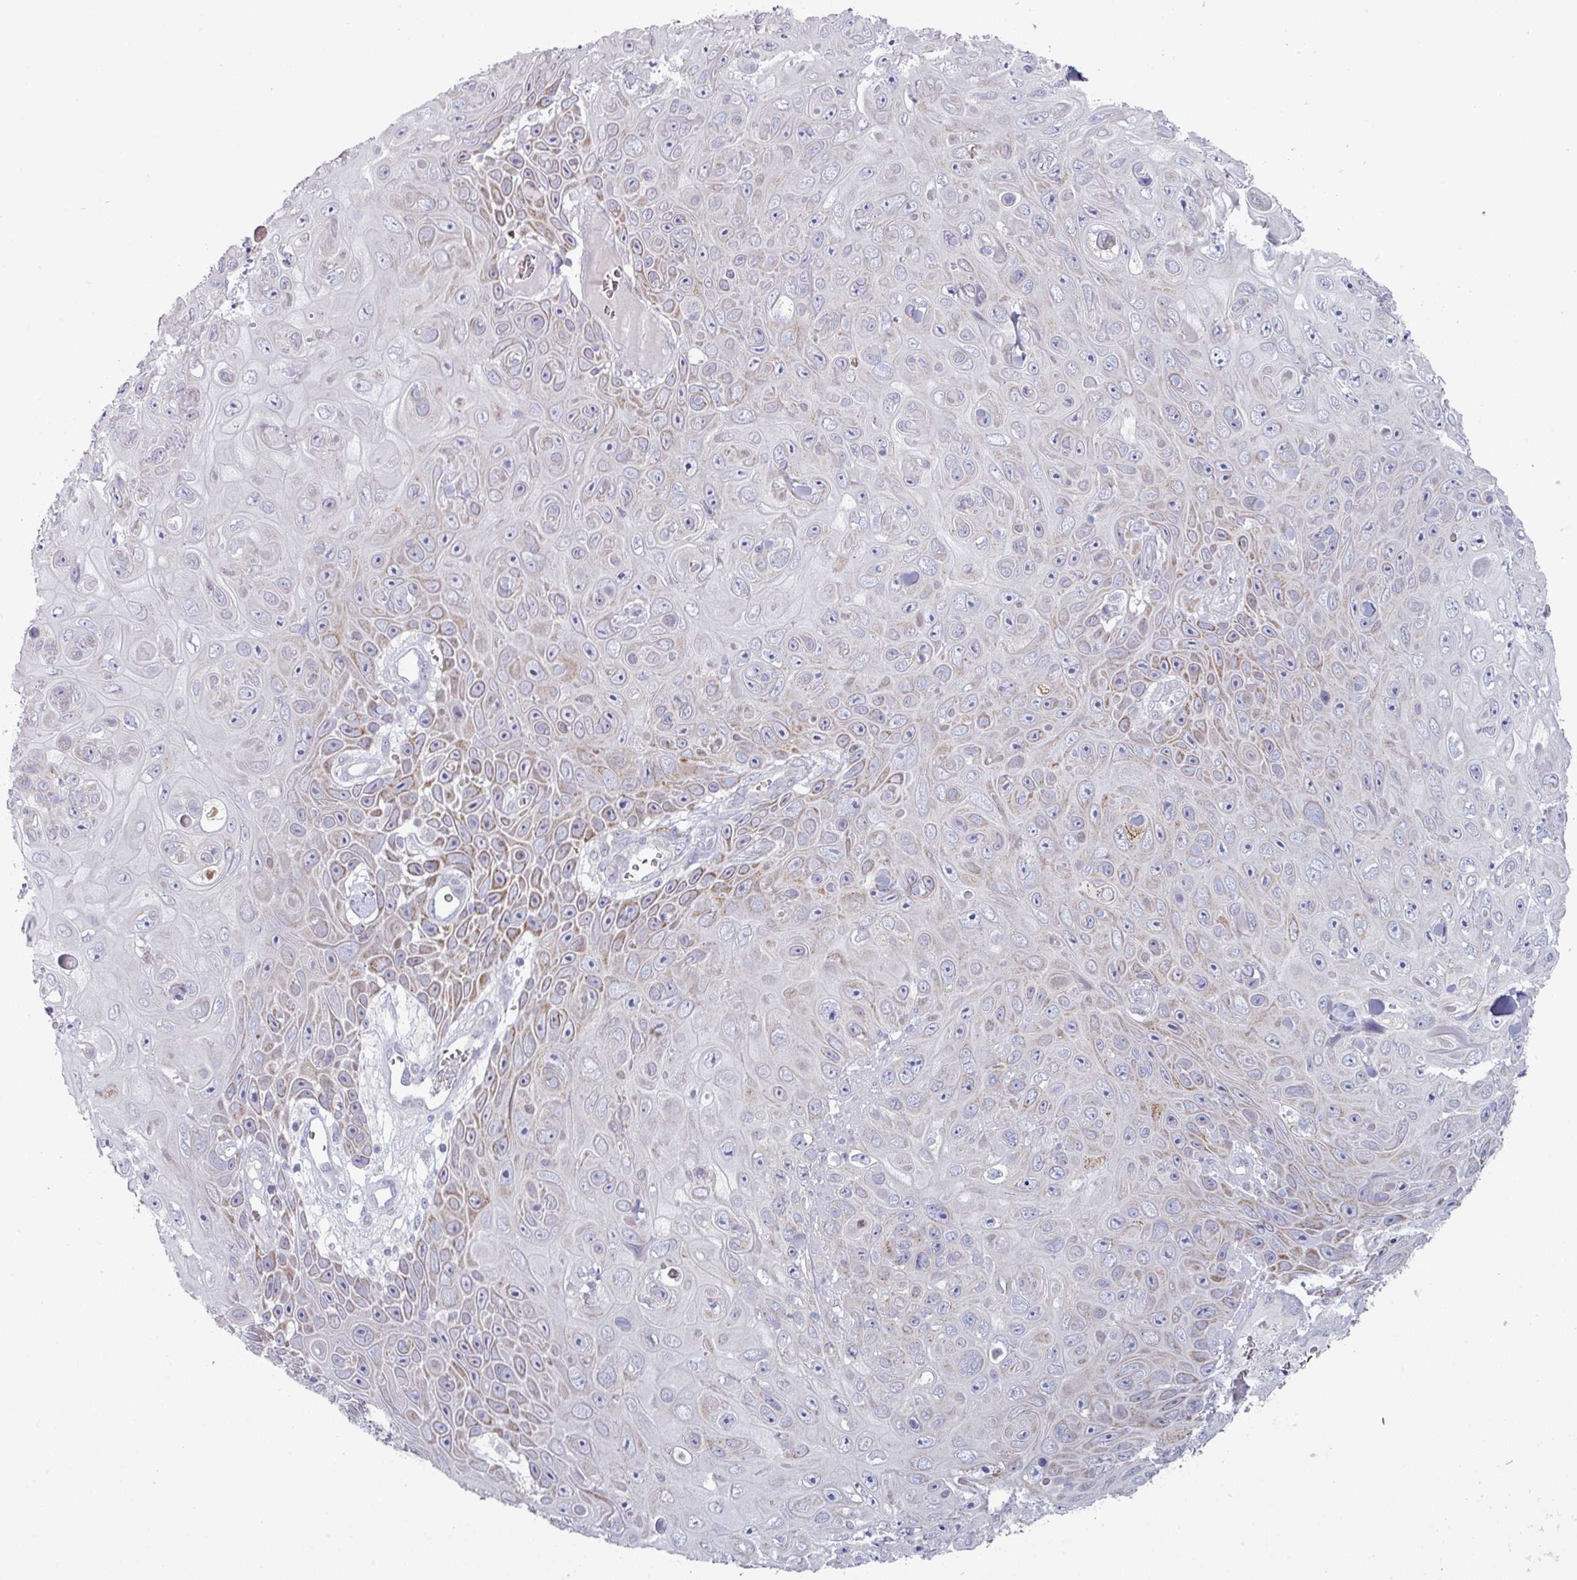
{"staining": {"intensity": "moderate", "quantity": "25%-75%", "location": "cytoplasmic/membranous"}, "tissue": "skin cancer", "cell_type": "Tumor cells", "image_type": "cancer", "snomed": [{"axis": "morphology", "description": "Squamous cell carcinoma, NOS"}, {"axis": "topography", "description": "Skin"}], "caption": "This histopathology image exhibits skin cancer stained with IHC to label a protein in brown. The cytoplasmic/membranous of tumor cells show moderate positivity for the protein. Nuclei are counter-stained blue.", "gene": "ZNF615", "patient": {"sex": "male", "age": 82}}